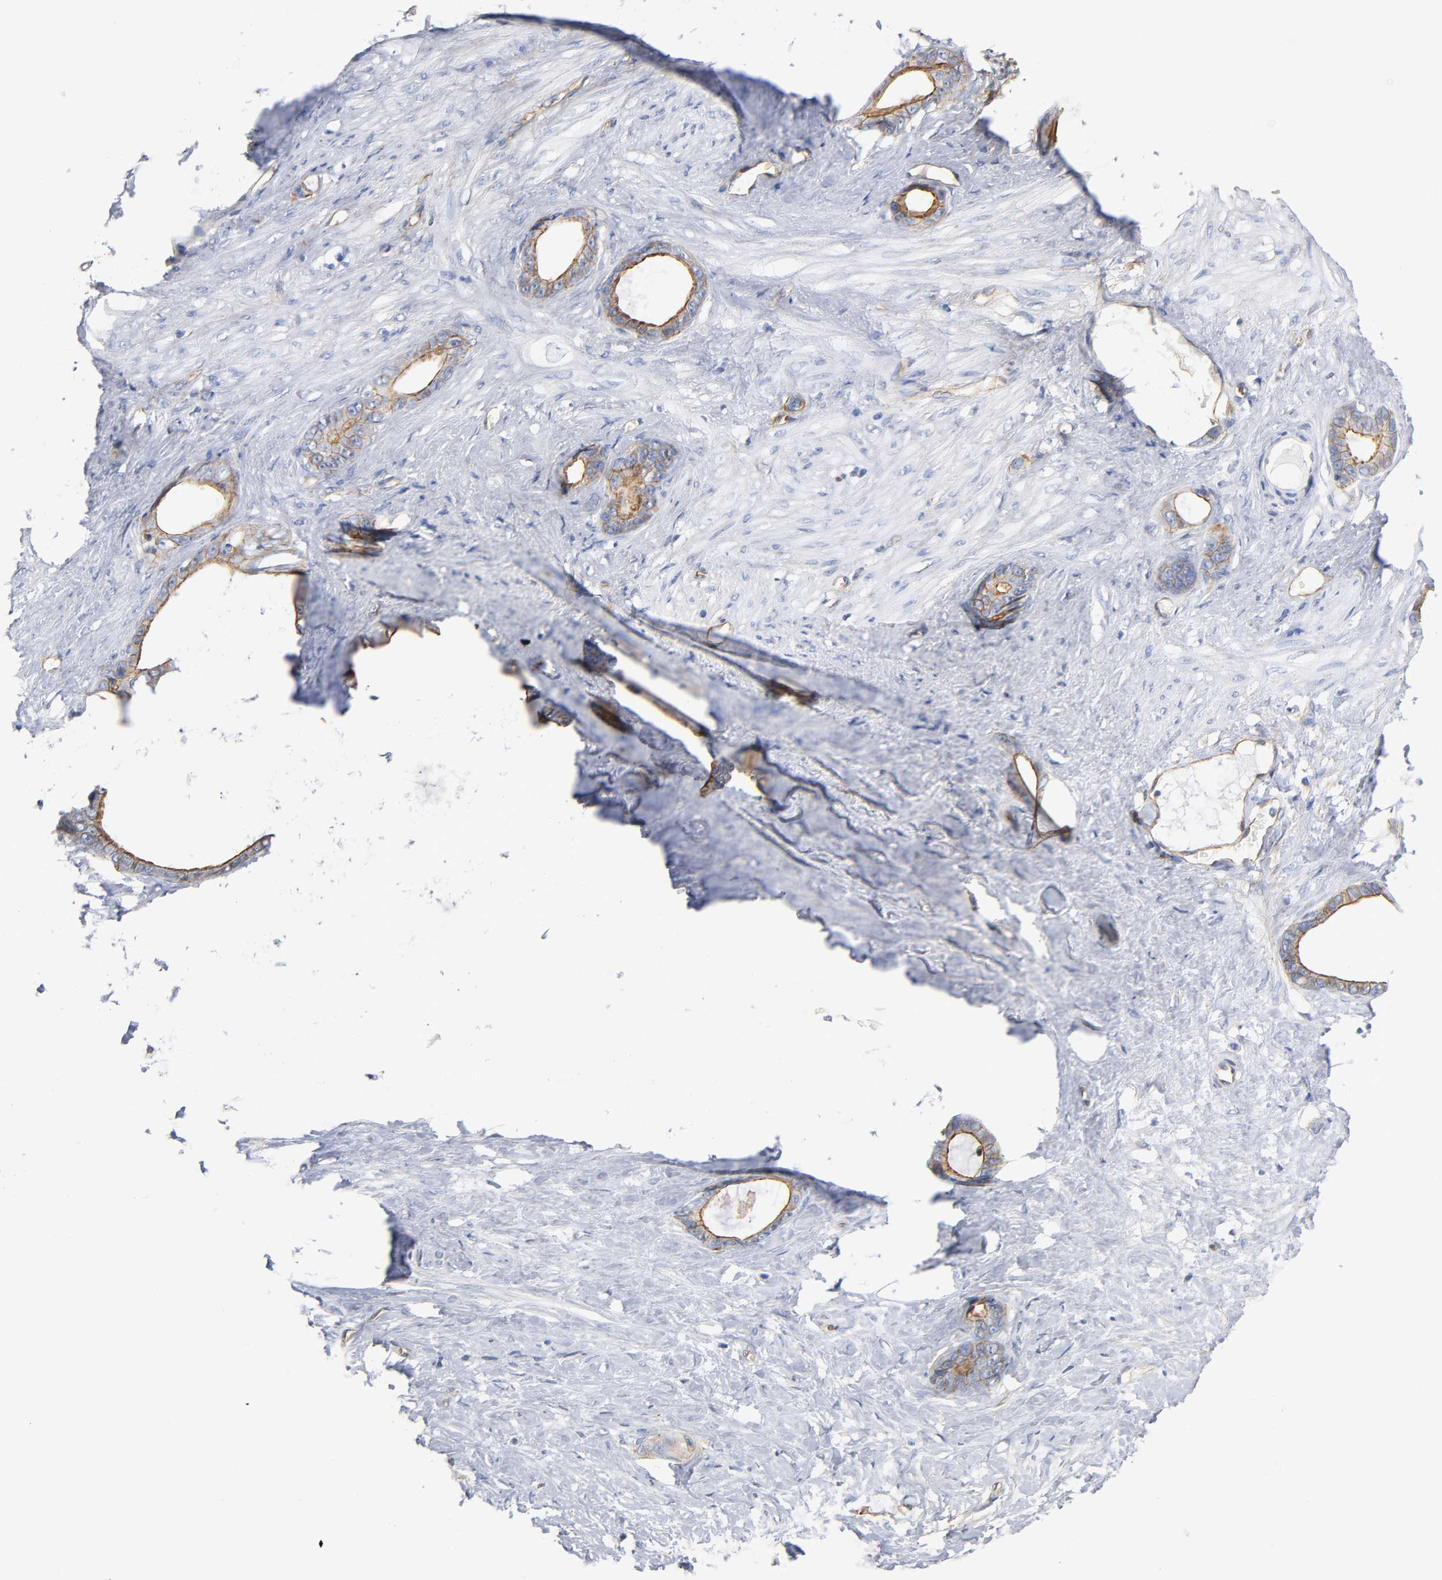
{"staining": {"intensity": "strong", "quantity": ">75%", "location": "cytoplasmic/membranous"}, "tissue": "stomach cancer", "cell_type": "Tumor cells", "image_type": "cancer", "snomed": [{"axis": "morphology", "description": "Adenocarcinoma, NOS"}, {"axis": "topography", "description": "Stomach"}], "caption": "The immunohistochemical stain labels strong cytoplasmic/membranous expression in tumor cells of stomach cancer tissue.", "gene": "SPTAN1", "patient": {"sex": "female", "age": 75}}